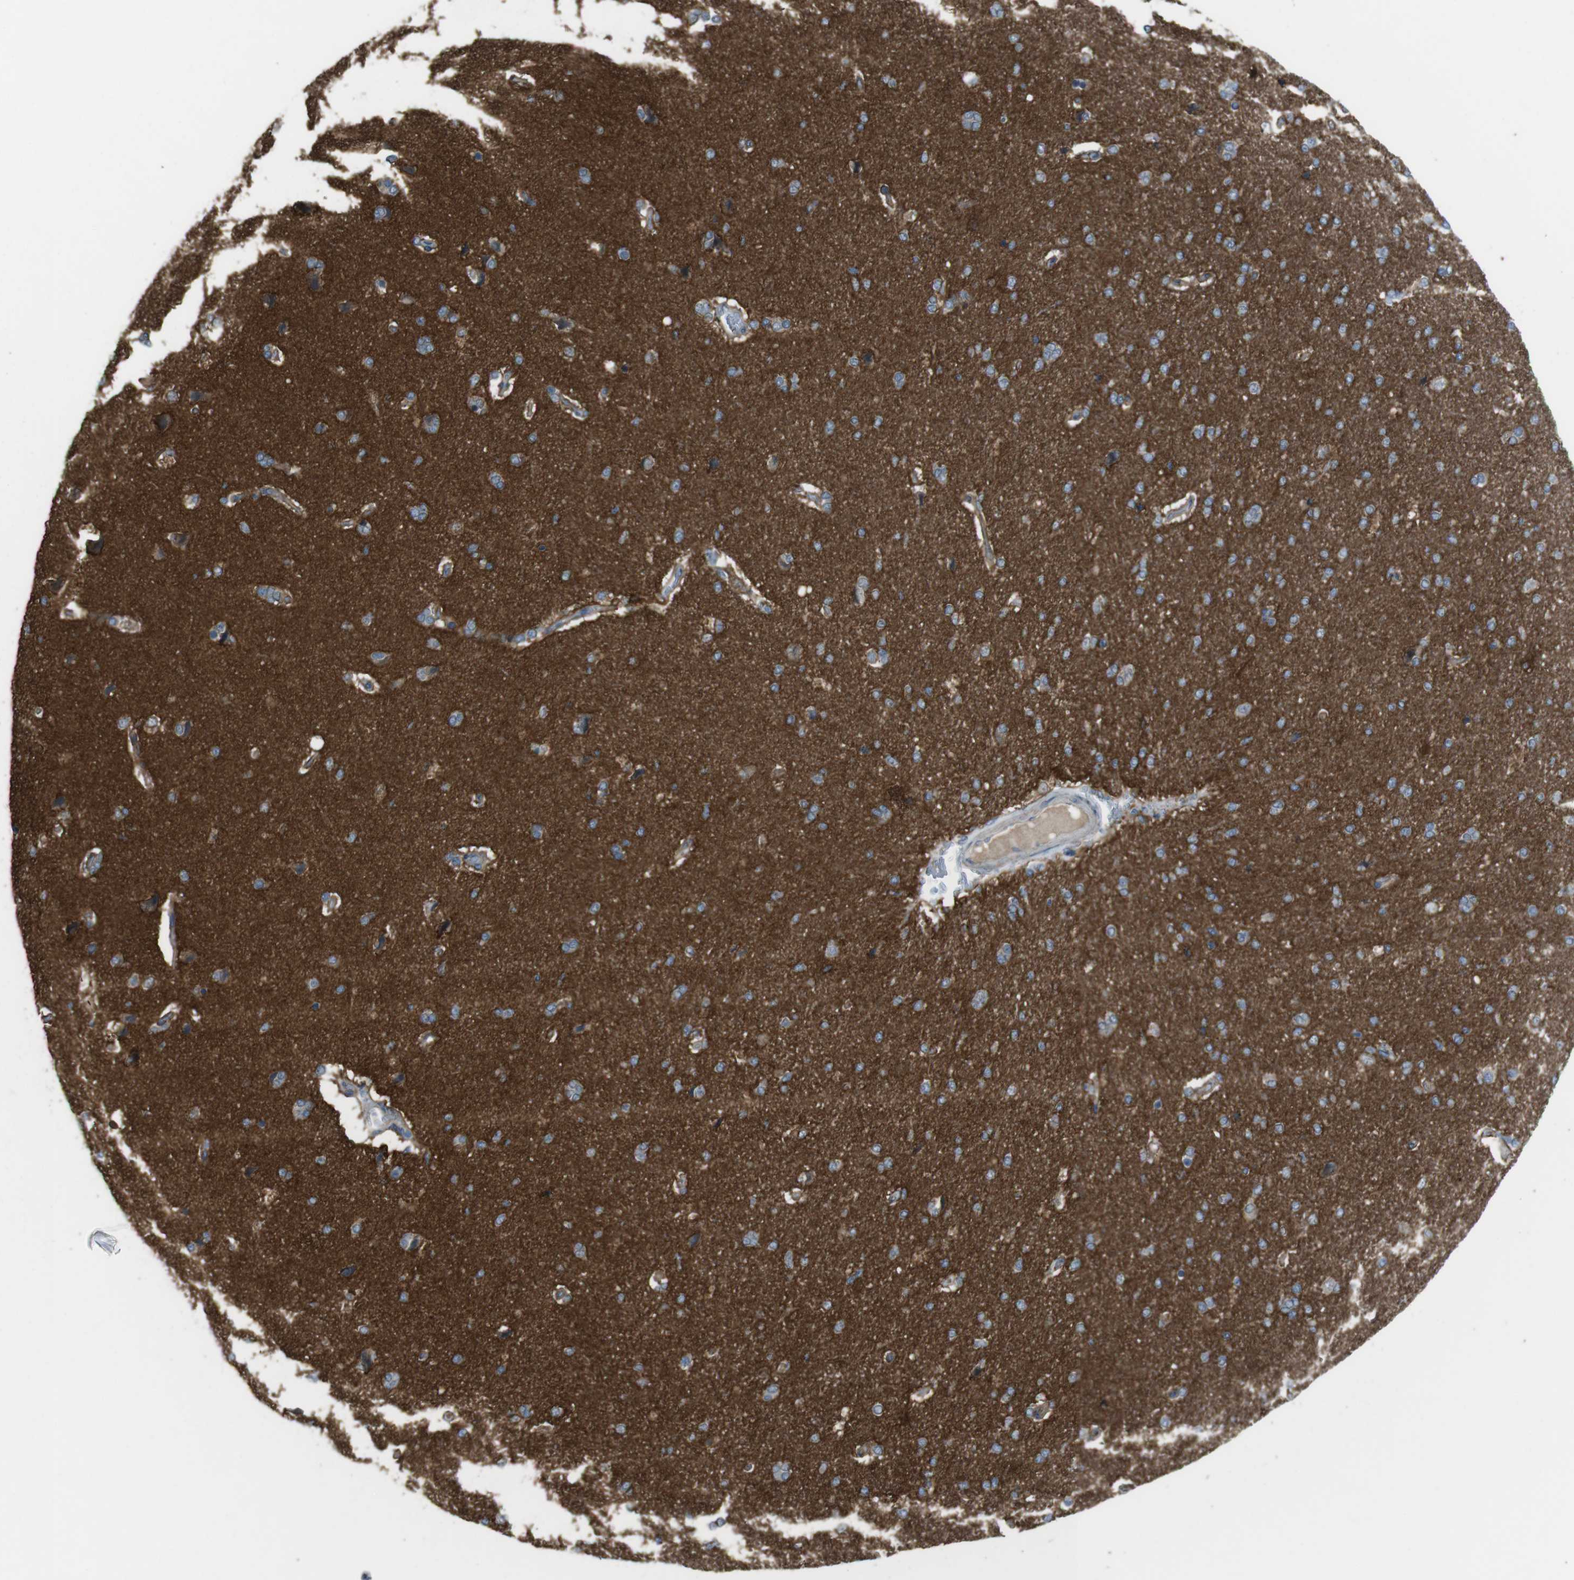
{"staining": {"intensity": "negative", "quantity": "none", "location": "none"}, "tissue": "cerebral cortex", "cell_type": "Endothelial cells", "image_type": "normal", "snomed": [{"axis": "morphology", "description": "Normal tissue, NOS"}, {"axis": "topography", "description": "Cerebral cortex"}], "caption": "DAB (3,3'-diaminobenzidine) immunohistochemical staining of benign cerebral cortex shows no significant positivity in endothelial cells. (DAB immunohistochemistry (IHC), high magnification).", "gene": "ANK2", "patient": {"sex": "male", "age": 62}}